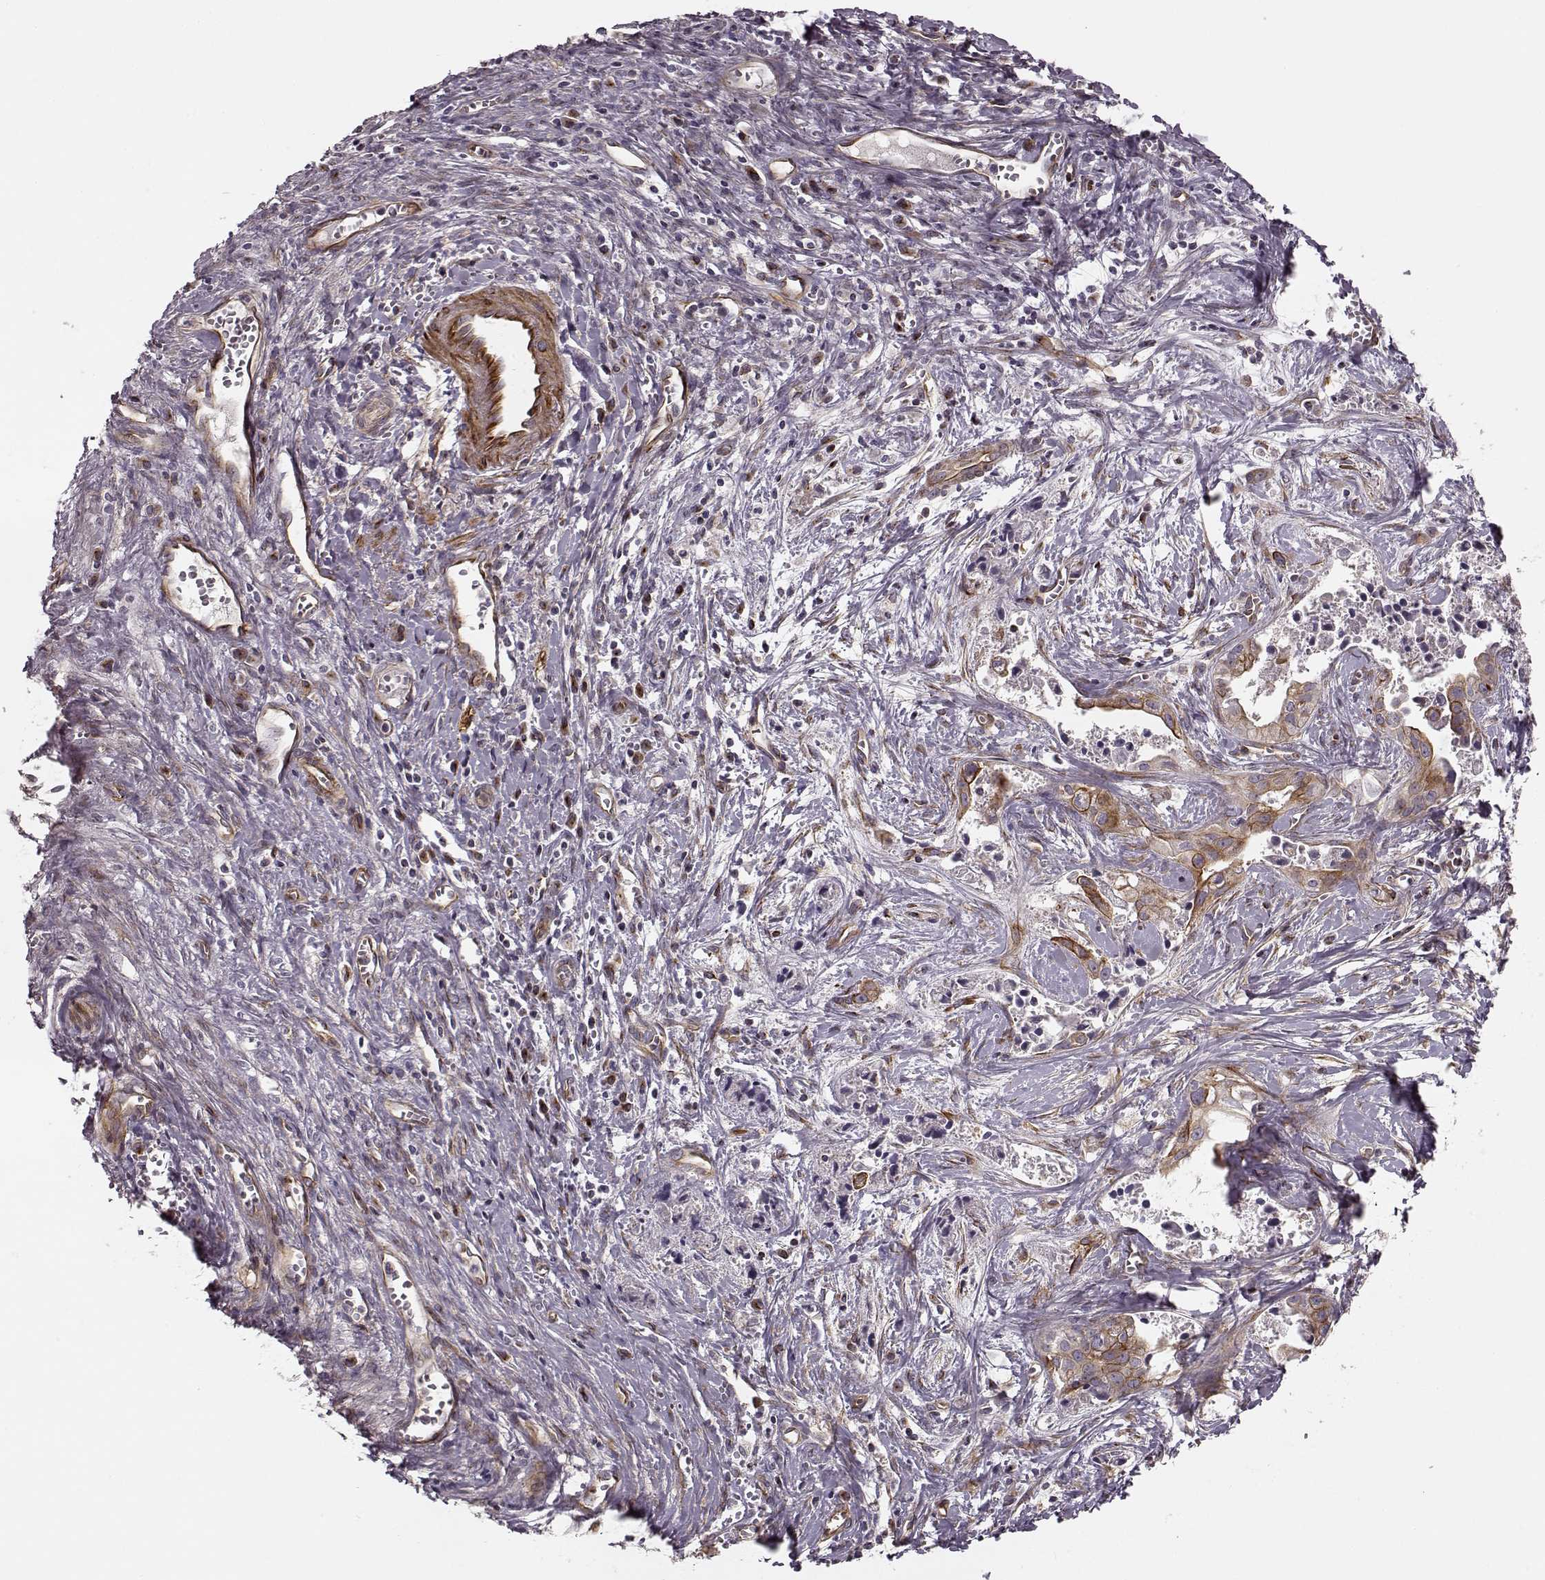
{"staining": {"intensity": "moderate", "quantity": "<25%", "location": "cytoplasmic/membranous"}, "tissue": "liver cancer", "cell_type": "Tumor cells", "image_type": "cancer", "snomed": [{"axis": "morphology", "description": "Cholangiocarcinoma"}, {"axis": "topography", "description": "Liver"}], "caption": "Protein staining of cholangiocarcinoma (liver) tissue displays moderate cytoplasmic/membranous expression in approximately <25% of tumor cells.", "gene": "MTR", "patient": {"sex": "female", "age": 65}}